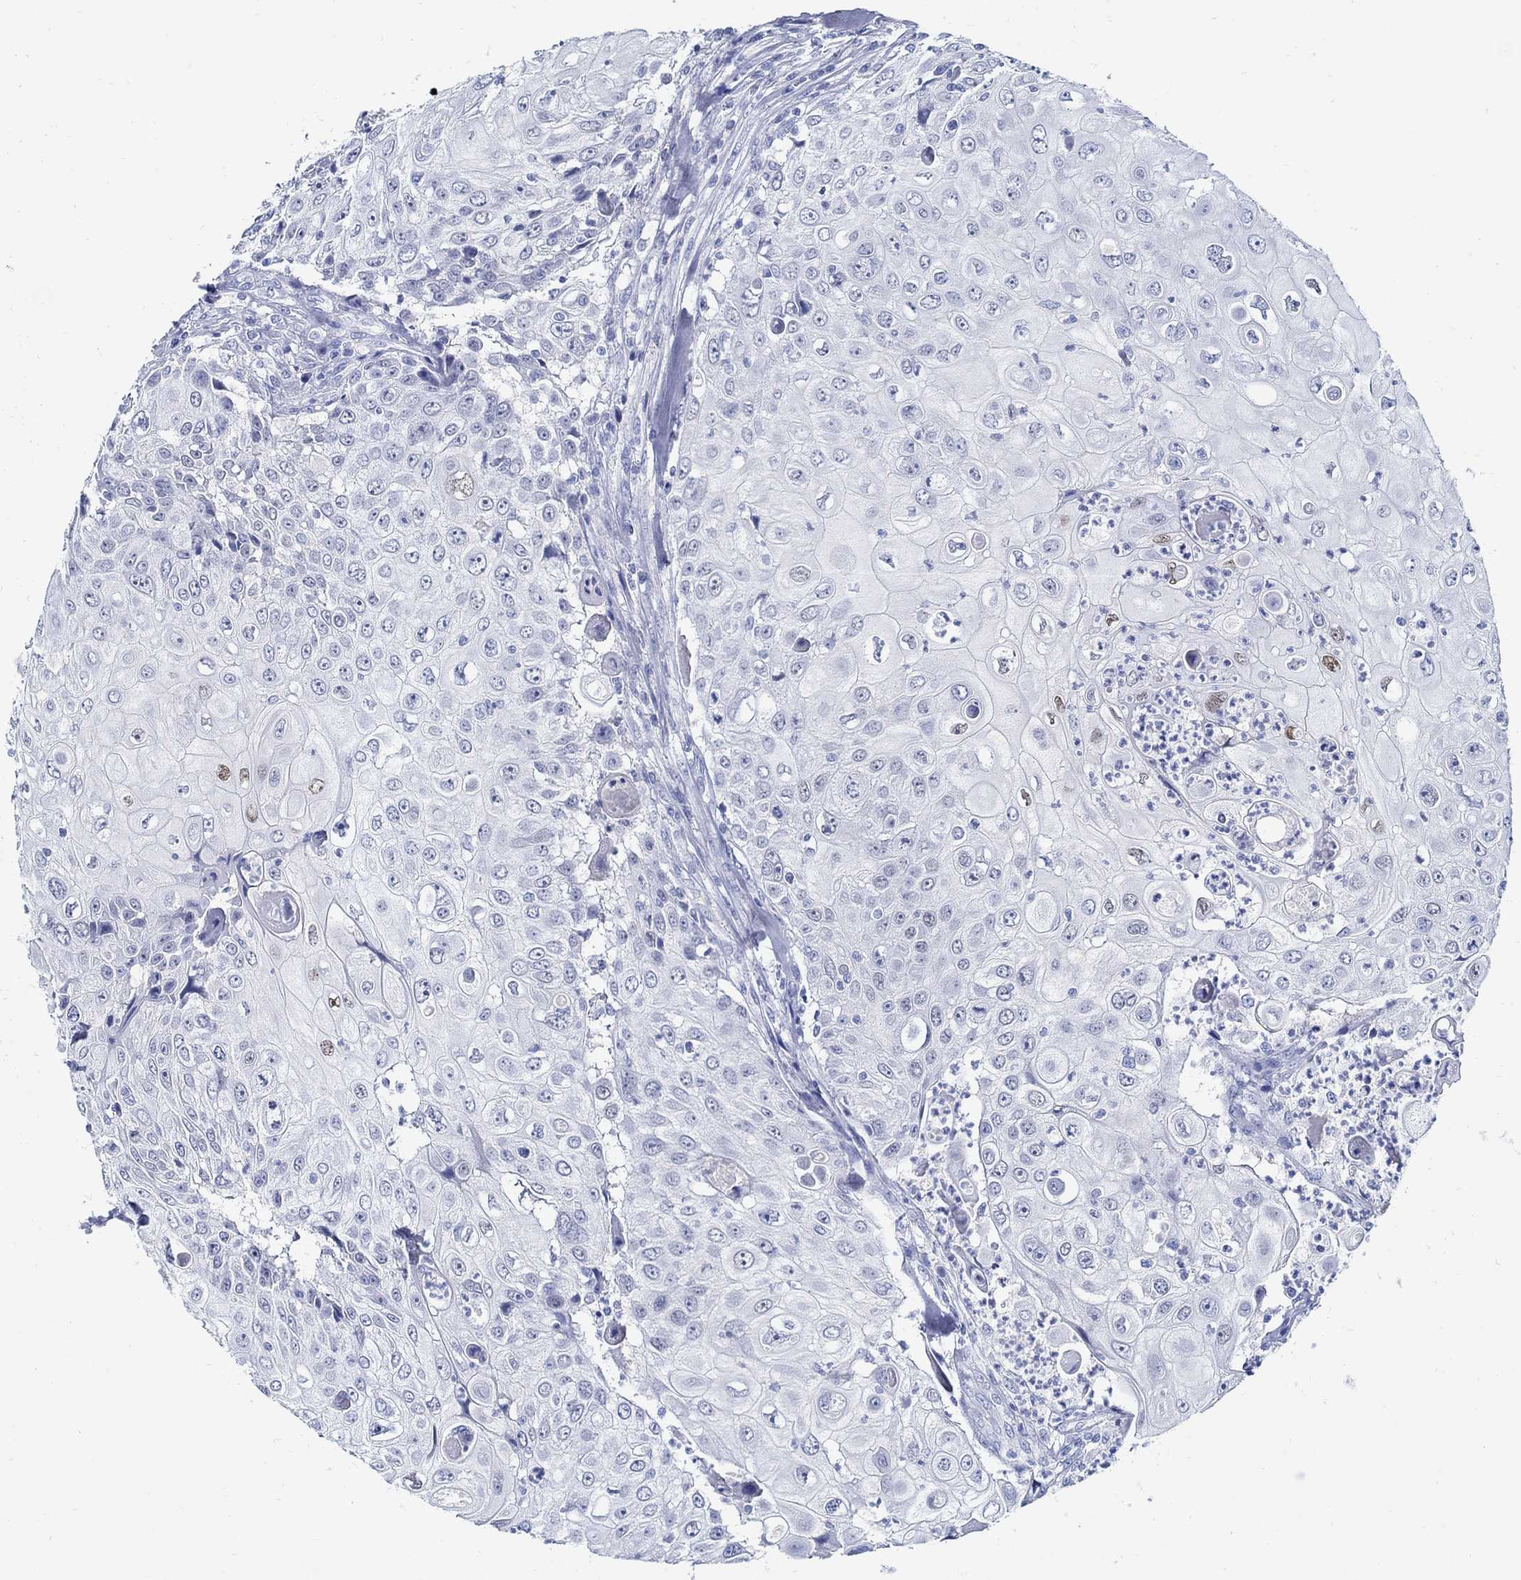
{"staining": {"intensity": "negative", "quantity": "none", "location": "none"}, "tissue": "urothelial cancer", "cell_type": "Tumor cells", "image_type": "cancer", "snomed": [{"axis": "morphology", "description": "Urothelial carcinoma, High grade"}, {"axis": "topography", "description": "Urinary bladder"}], "caption": "Immunohistochemical staining of urothelial carcinoma (high-grade) demonstrates no significant positivity in tumor cells.", "gene": "PAX9", "patient": {"sex": "female", "age": 79}}